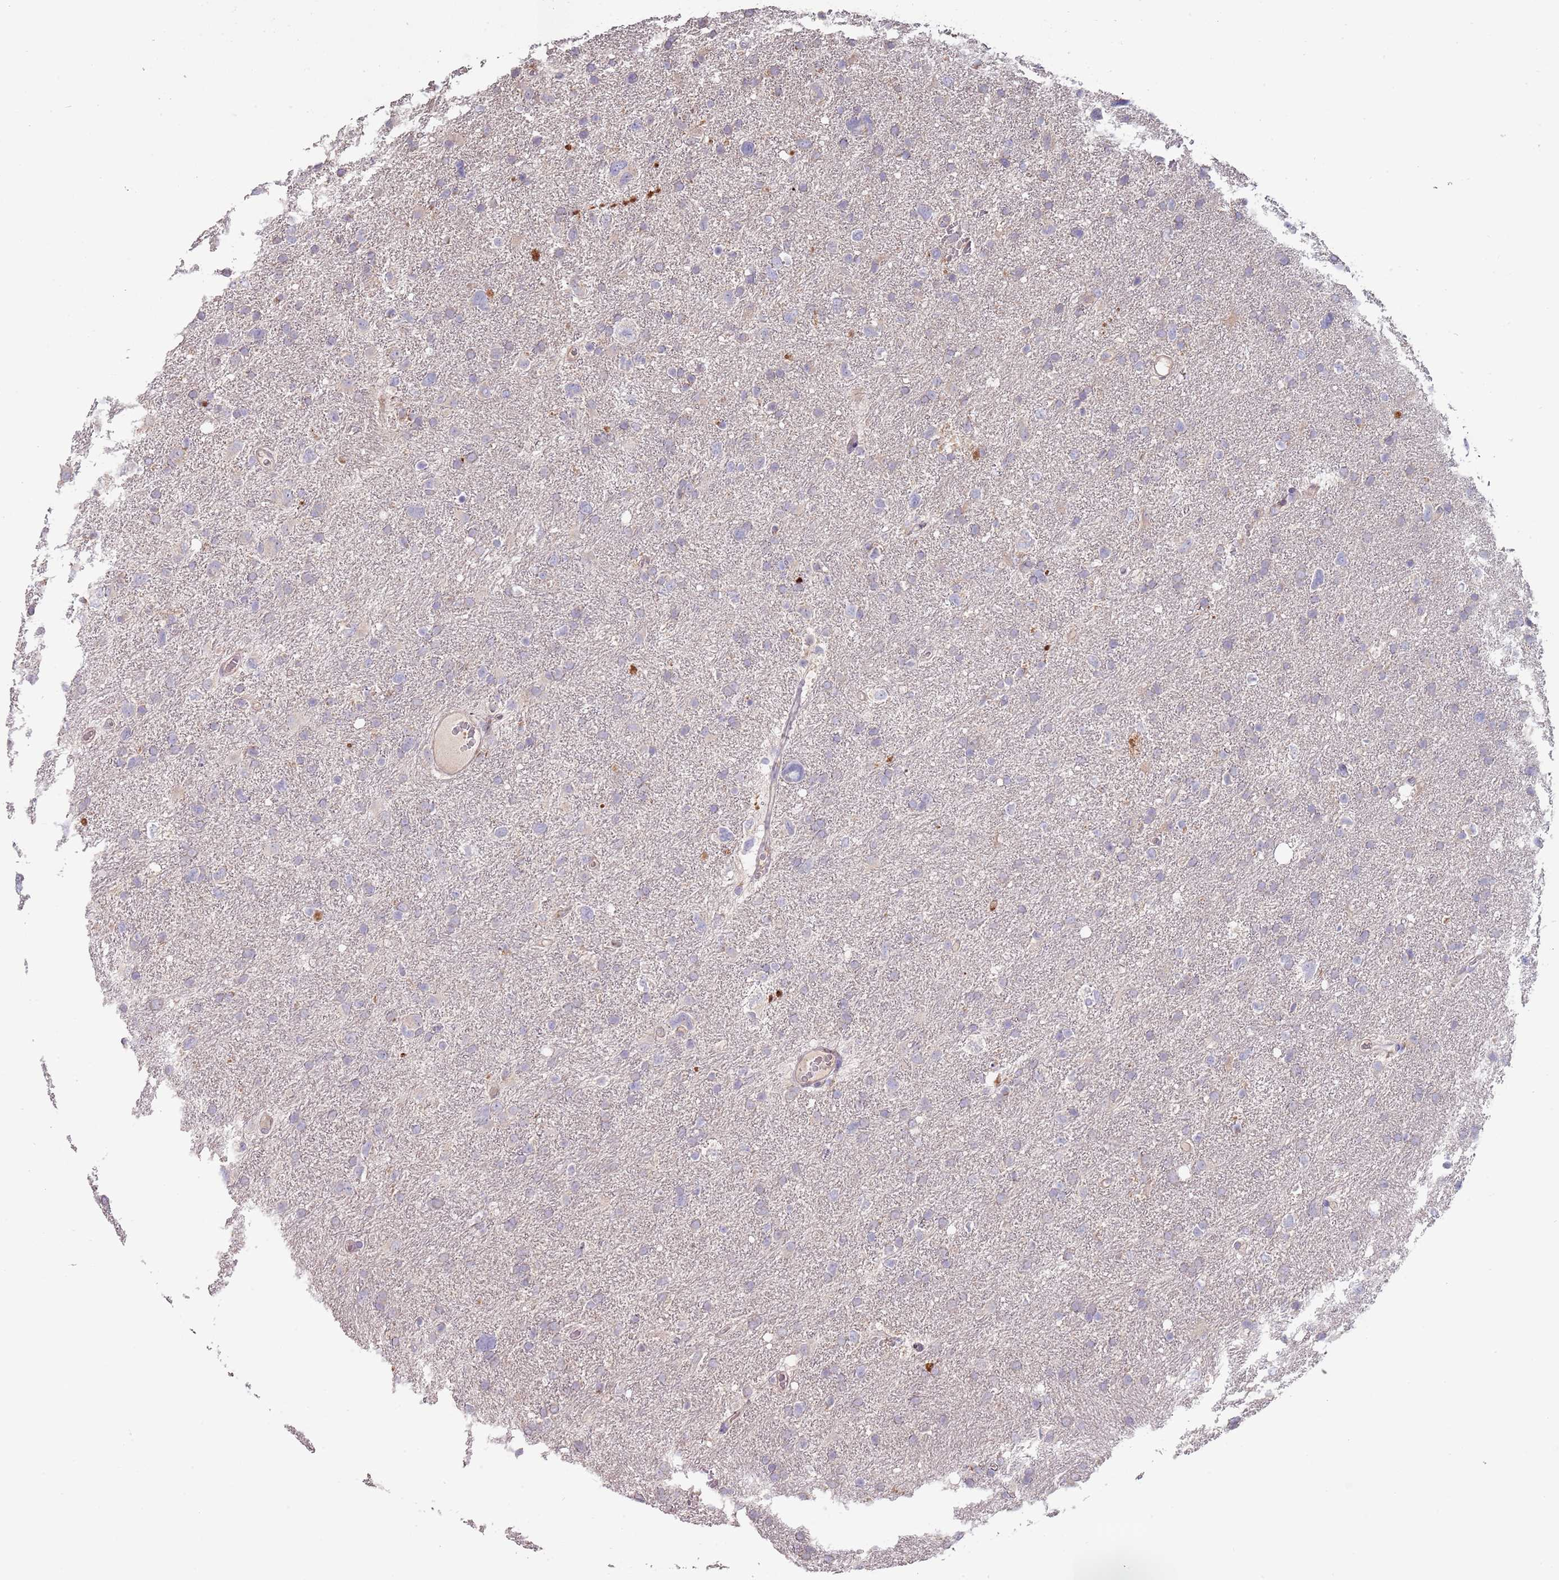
{"staining": {"intensity": "negative", "quantity": "none", "location": "none"}, "tissue": "glioma", "cell_type": "Tumor cells", "image_type": "cancer", "snomed": [{"axis": "morphology", "description": "Glioma, malignant, High grade"}, {"axis": "topography", "description": "Brain"}], "caption": "This histopathology image is of malignant high-grade glioma stained with immunohistochemistry to label a protein in brown with the nuclei are counter-stained blue. There is no positivity in tumor cells.", "gene": "ABCC10", "patient": {"sex": "male", "age": 61}}